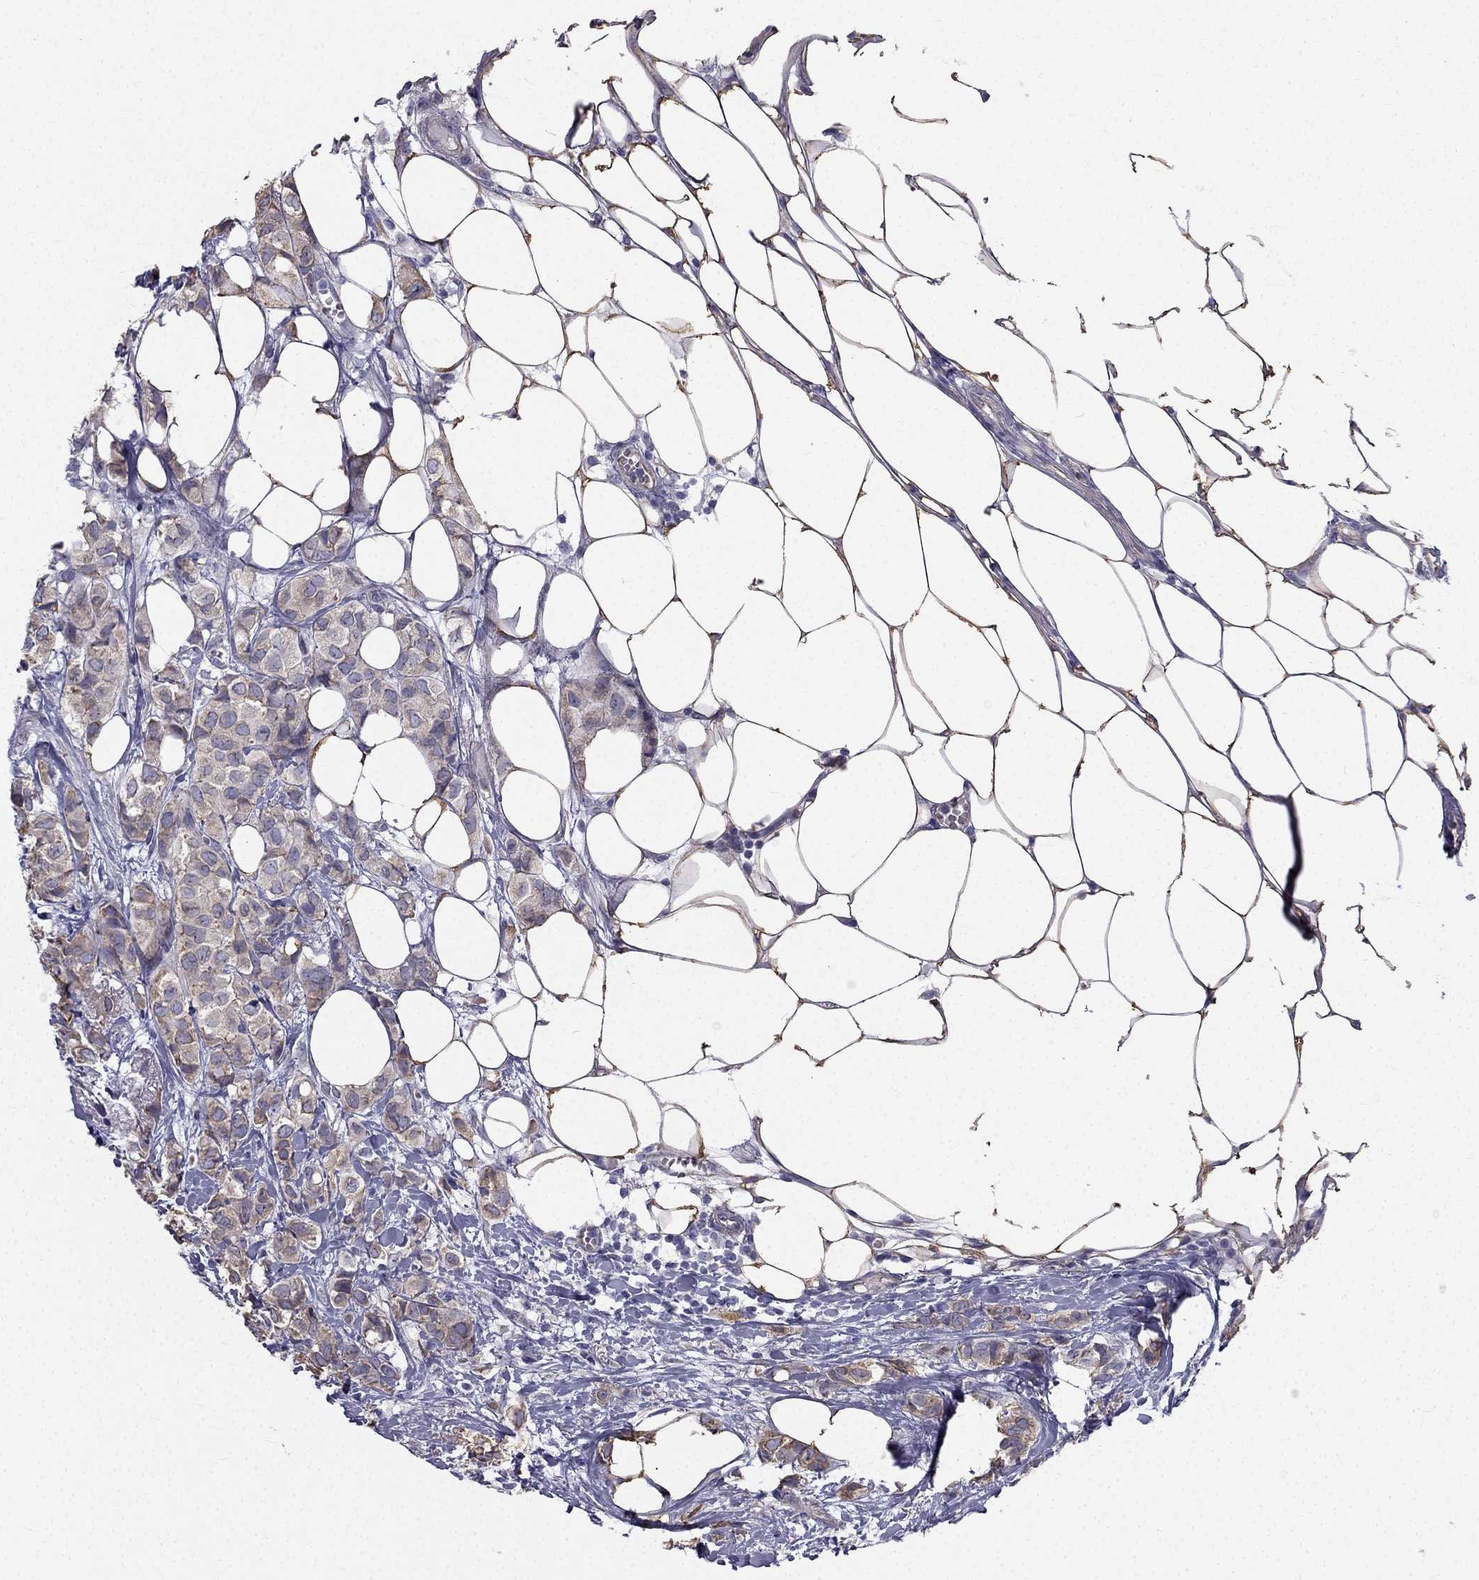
{"staining": {"intensity": "weak", "quantity": ">75%", "location": "cytoplasmic/membranous"}, "tissue": "breast cancer", "cell_type": "Tumor cells", "image_type": "cancer", "snomed": [{"axis": "morphology", "description": "Duct carcinoma"}, {"axis": "topography", "description": "Breast"}], "caption": "Immunohistochemical staining of human breast cancer (invasive ductal carcinoma) exhibits weak cytoplasmic/membranous protein staining in approximately >75% of tumor cells.", "gene": "CCDC40", "patient": {"sex": "female", "age": 85}}